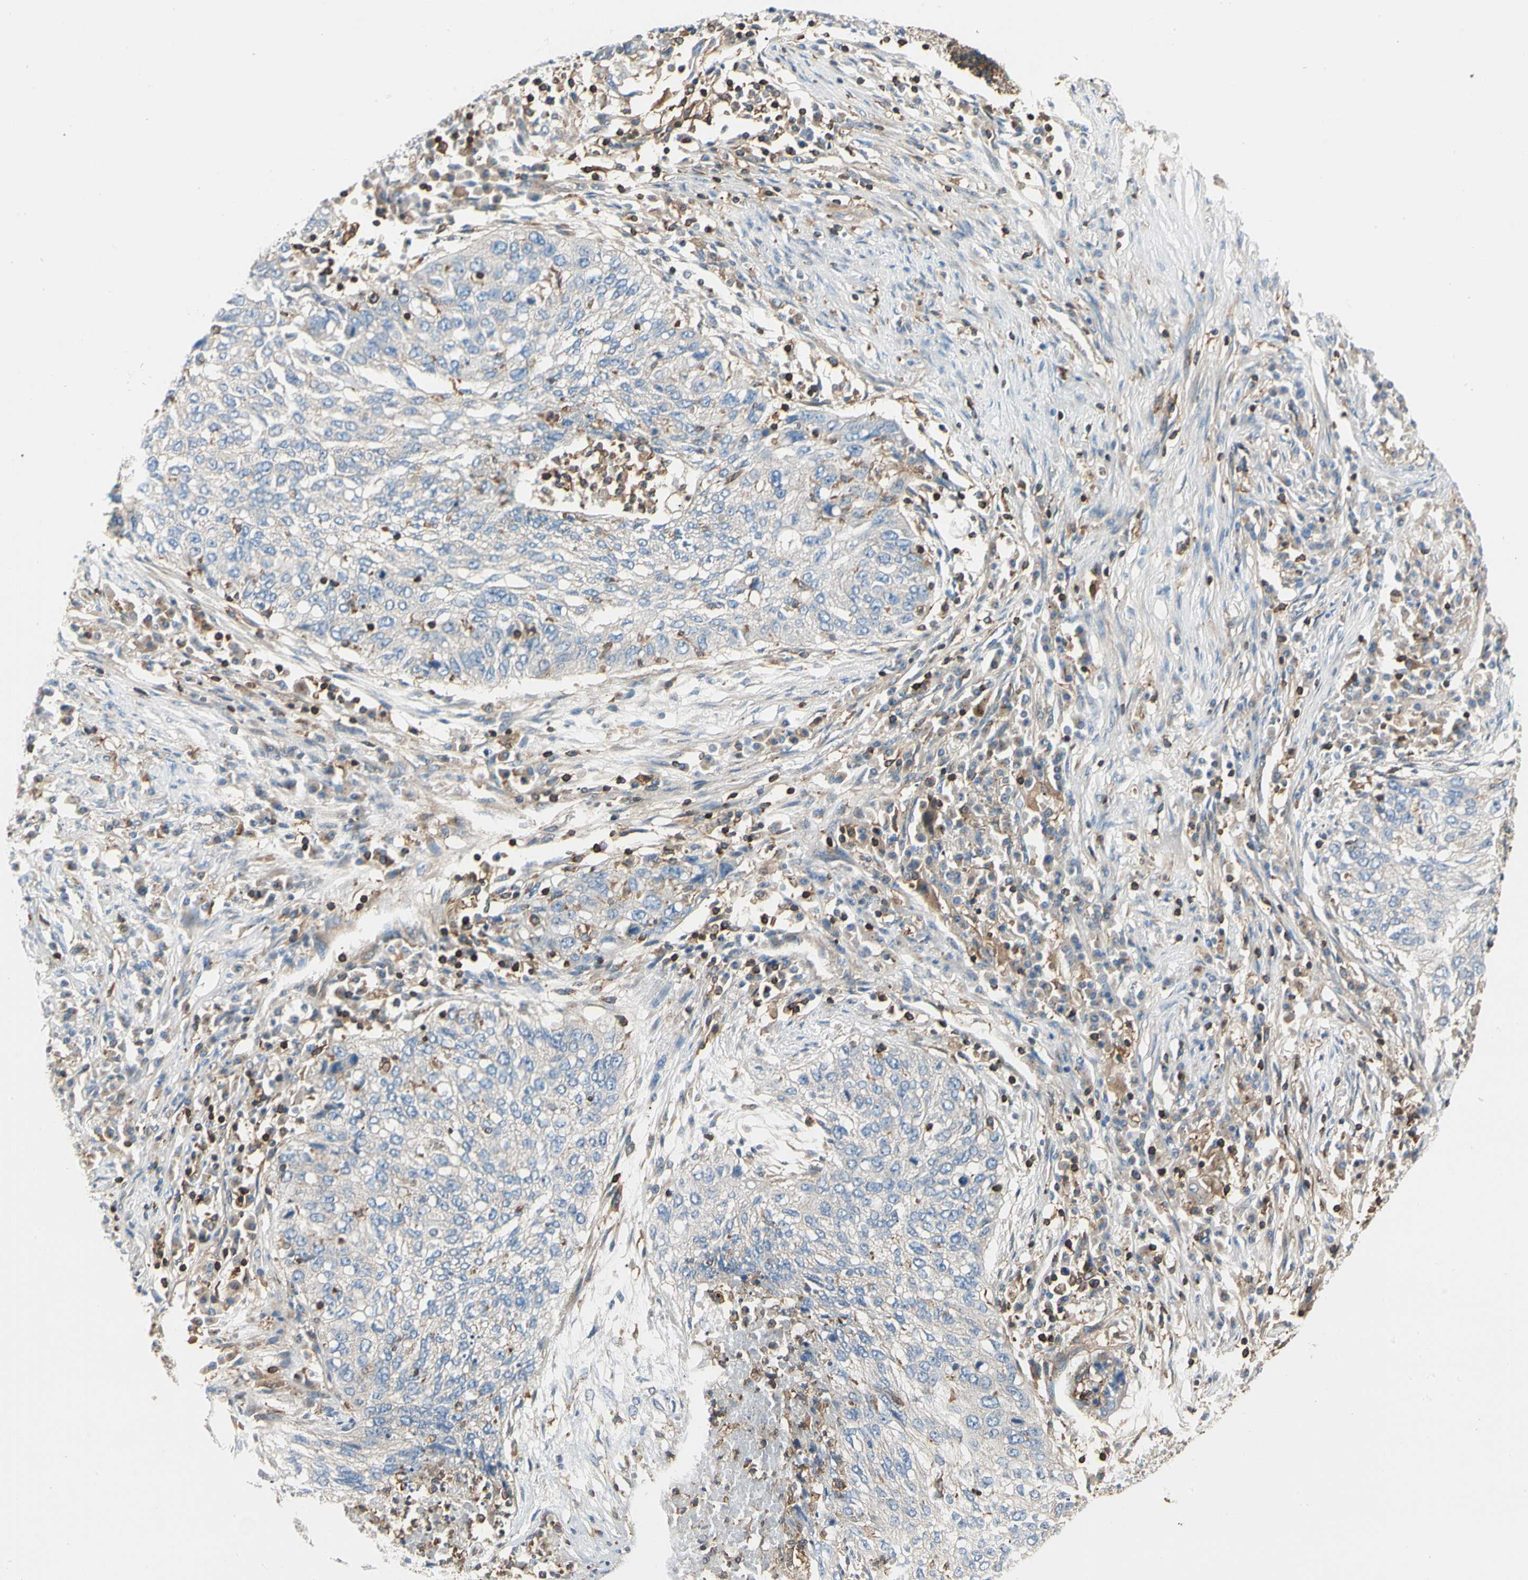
{"staining": {"intensity": "weak", "quantity": "<25%", "location": "cytoplasmic/membranous"}, "tissue": "lung cancer", "cell_type": "Tumor cells", "image_type": "cancer", "snomed": [{"axis": "morphology", "description": "Squamous cell carcinoma, NOS"}, {"axis": "topography", "description": "Lung"}], "caption": "Immunohistochemistry (IHC) histopathology image of human lung cancer (squamous cell carcinoma) stained for a protein (brown), which displays no positivity in tumor cells.", "gene": "CAPZA2", "patient": {"sex": "female", "age": 63}}